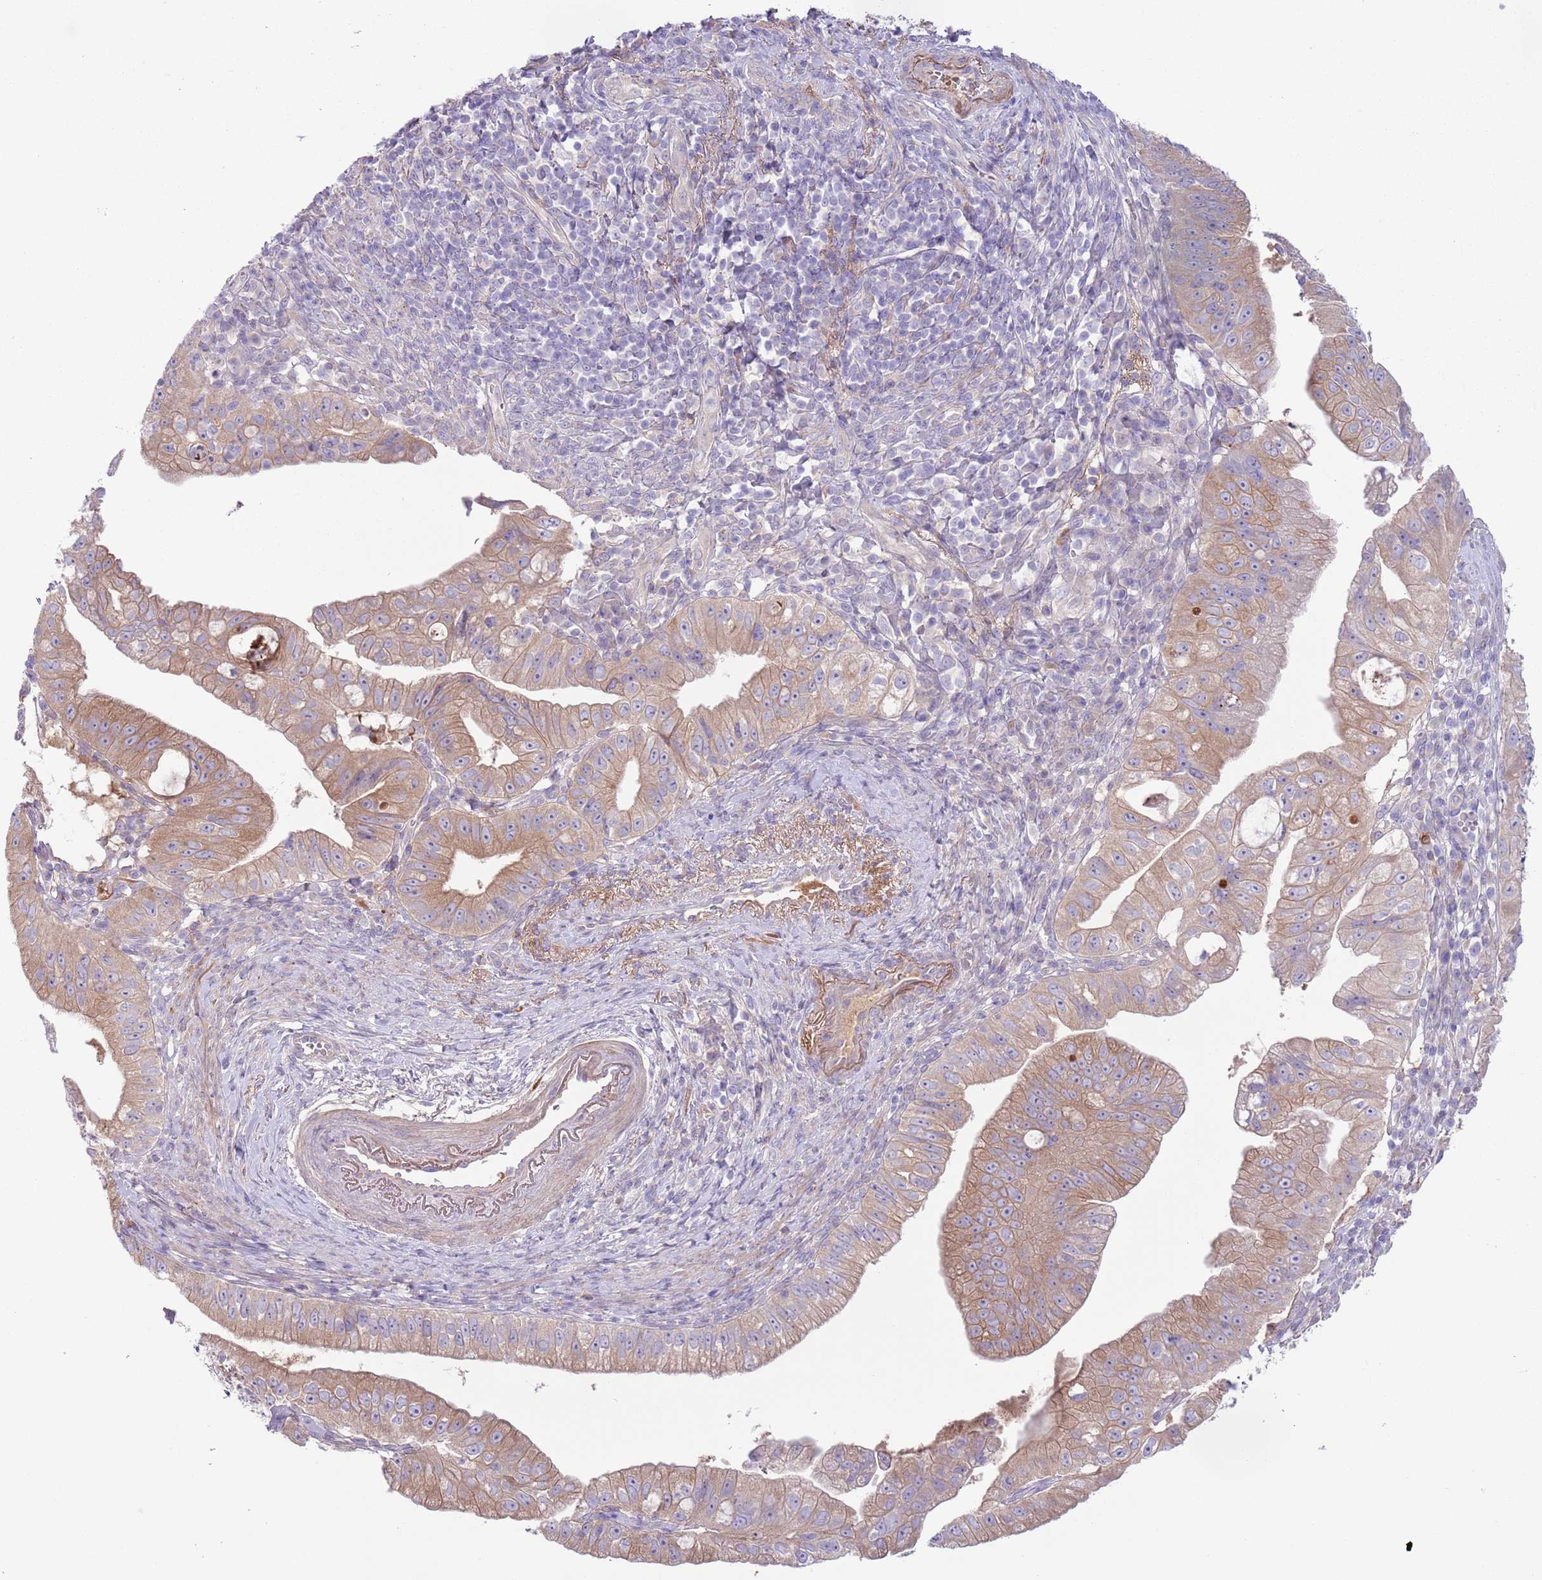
{"staining": {"intensity": "weak", "quantity": ">75%", "location": "cytoplasmic/membranous"}, "tissue": "pancreatic cancer", "cell_type": "Tumor cells", "image_type": "cancer", "snomed": [{"axis": "morphology", "description": "Adenocarcinoma, NOS"}, {"axis": "topography", "description": "Pancreas"}], "caption": "This is a histology image of immunohistochemistry staining of pancreatic cancer (adenocarcinoma), which shows weak staining in the cytoplasmic/membranous of tumor cells.", "gene": "CFH", "patient": {"sex": "male", "age": 70}}